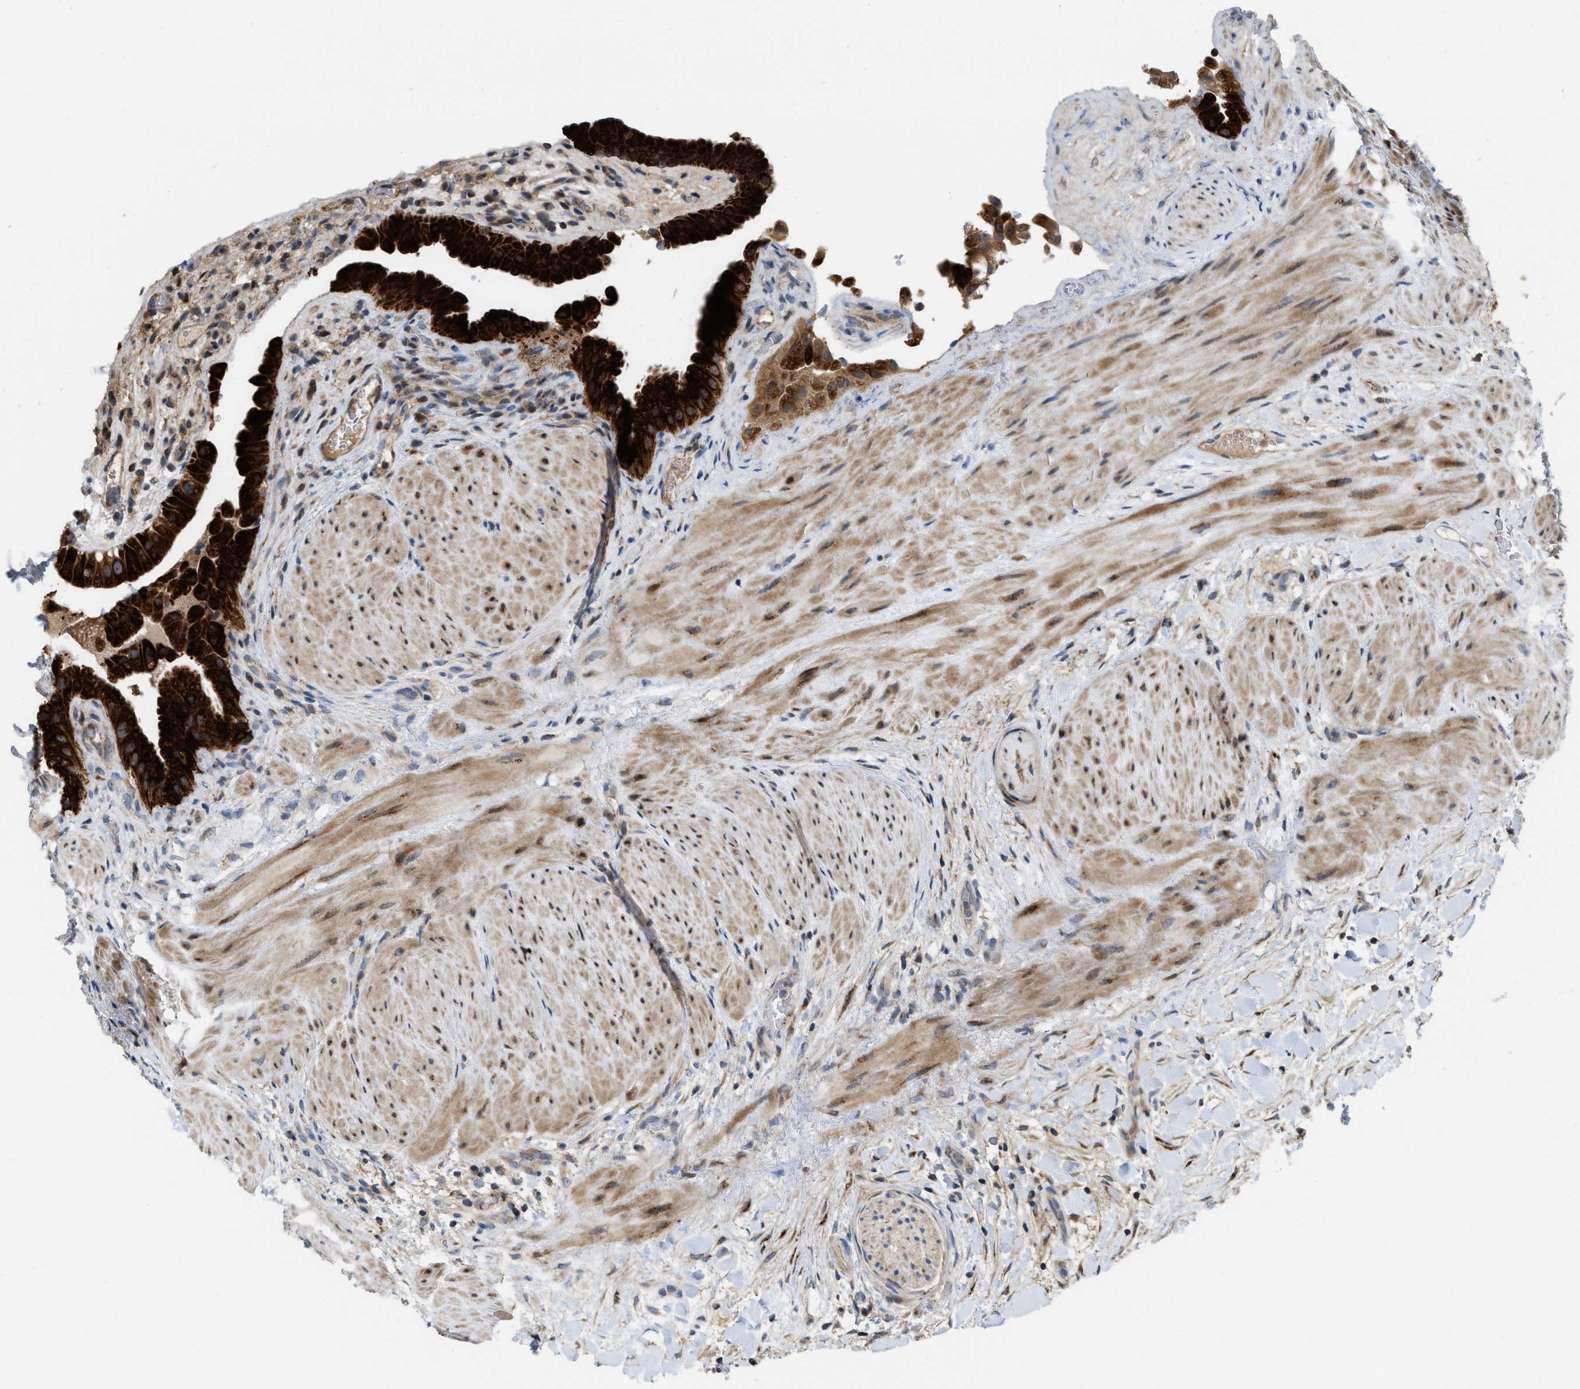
{"staining": {"intensity": "strong", "quantity": ">75%", "location": "cytoplasmic/membranous"}, "tissue": "gallbladder", "cell_type": "Glandular cells", "image_type": "normal", "snomed": [{"axis": "morphology", "description": "Normal tissue, NOS"}, {"axis": "topography", "description": "Gallbladder"}], "caption": "Gallbladder stained with DAB IHC exhibits high levels of strong cytoplasmic/membranous positivity in about >75% of glandular cells.", "gene": "DIPK1A", "patient": {"sex": "male", "age": 49}}